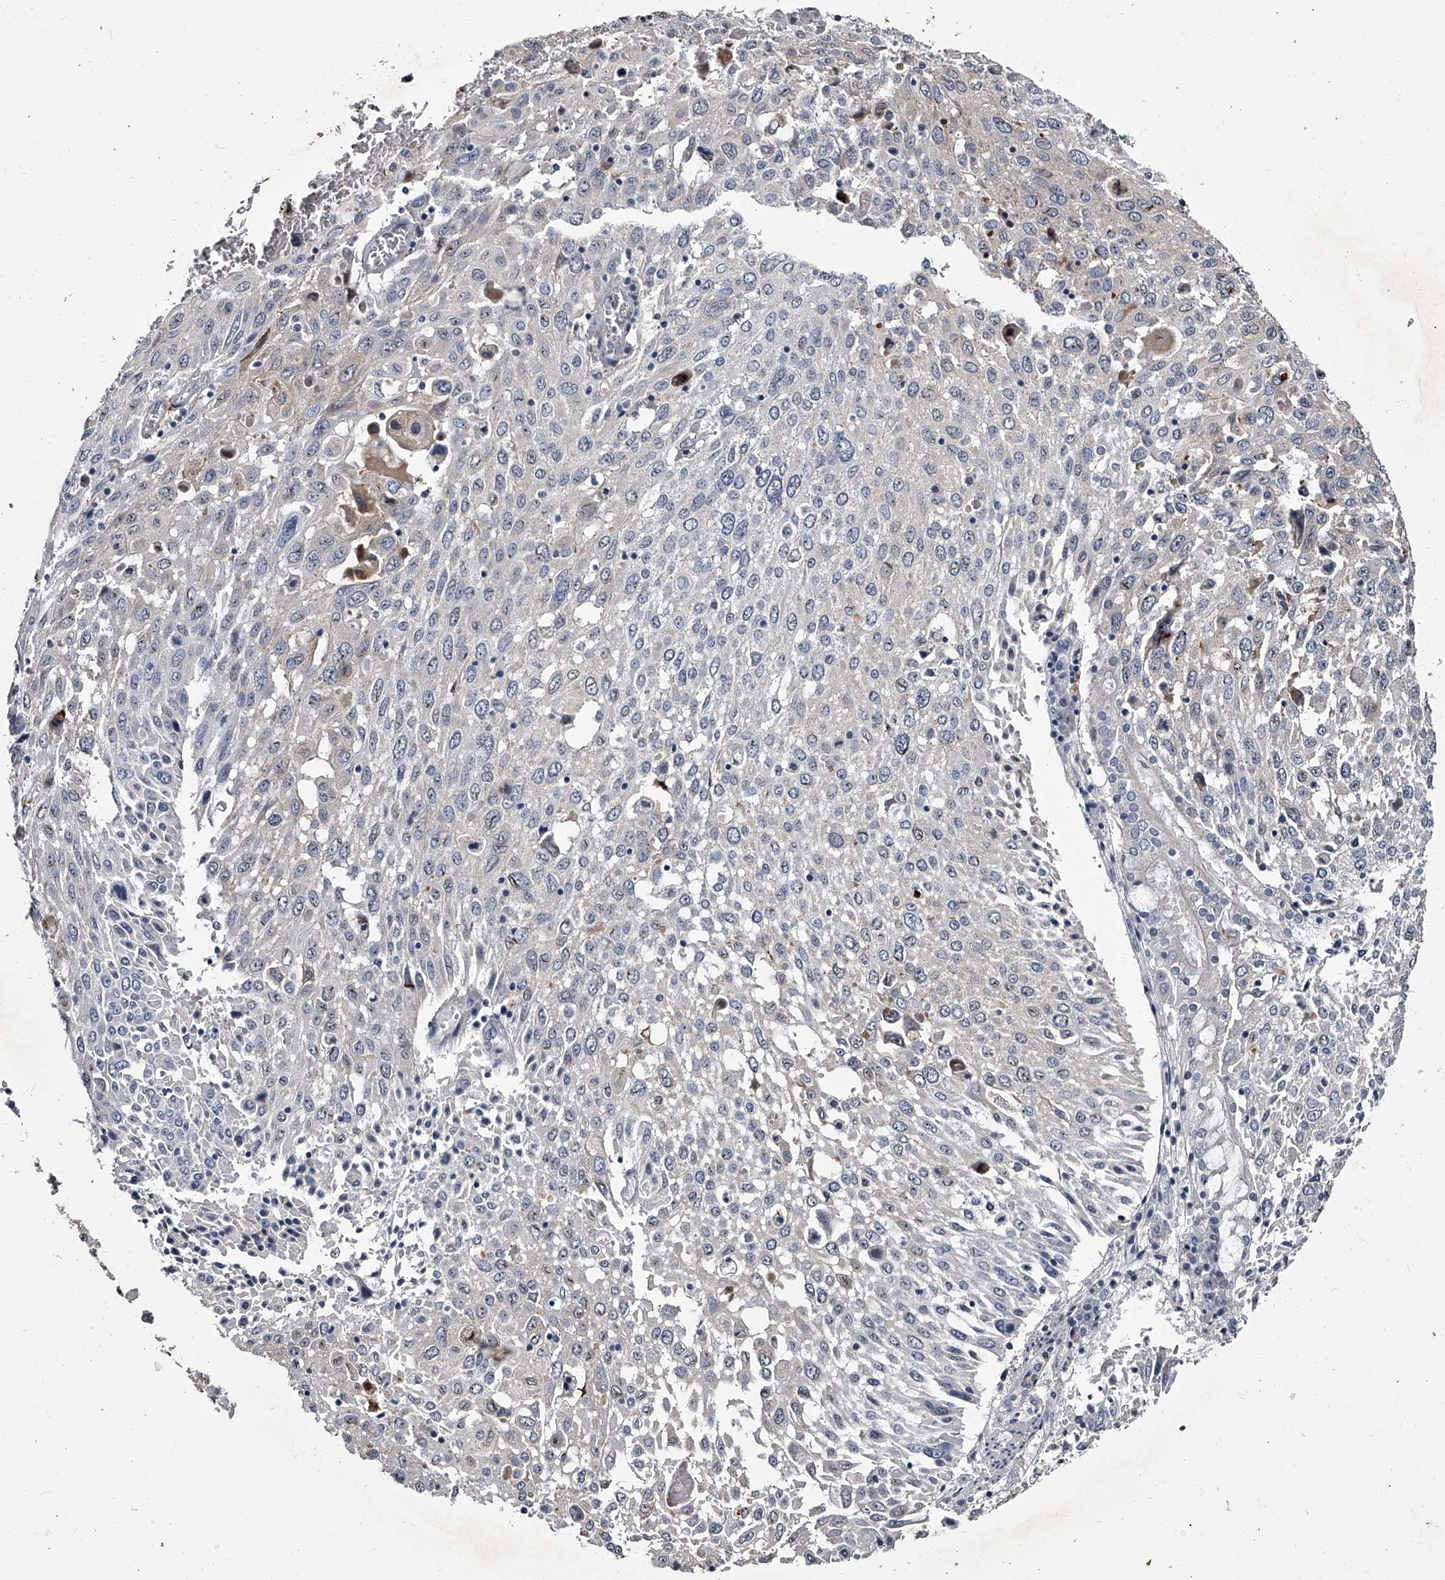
{"staining": {"intensity": "negative", "quantity": "none", "location": "none"}, "tissue": "lung cancer", "cell_type": "Tumor cells", "image_type": "cancer", "snomed": [{"axis": "morphology", "description": "Squamous cell carcinoma, NOS"}, {"axis": "topography", "description": "Lung"}], "caption": "DAB (3,3'-diaminobenzidine) immunohistochemical staining of human lung squamous cell carcinoma reveals no significant positivity in tumor cells.", "gene": "GAPVD1", "patient": {"sex": "male", "age": 65}}